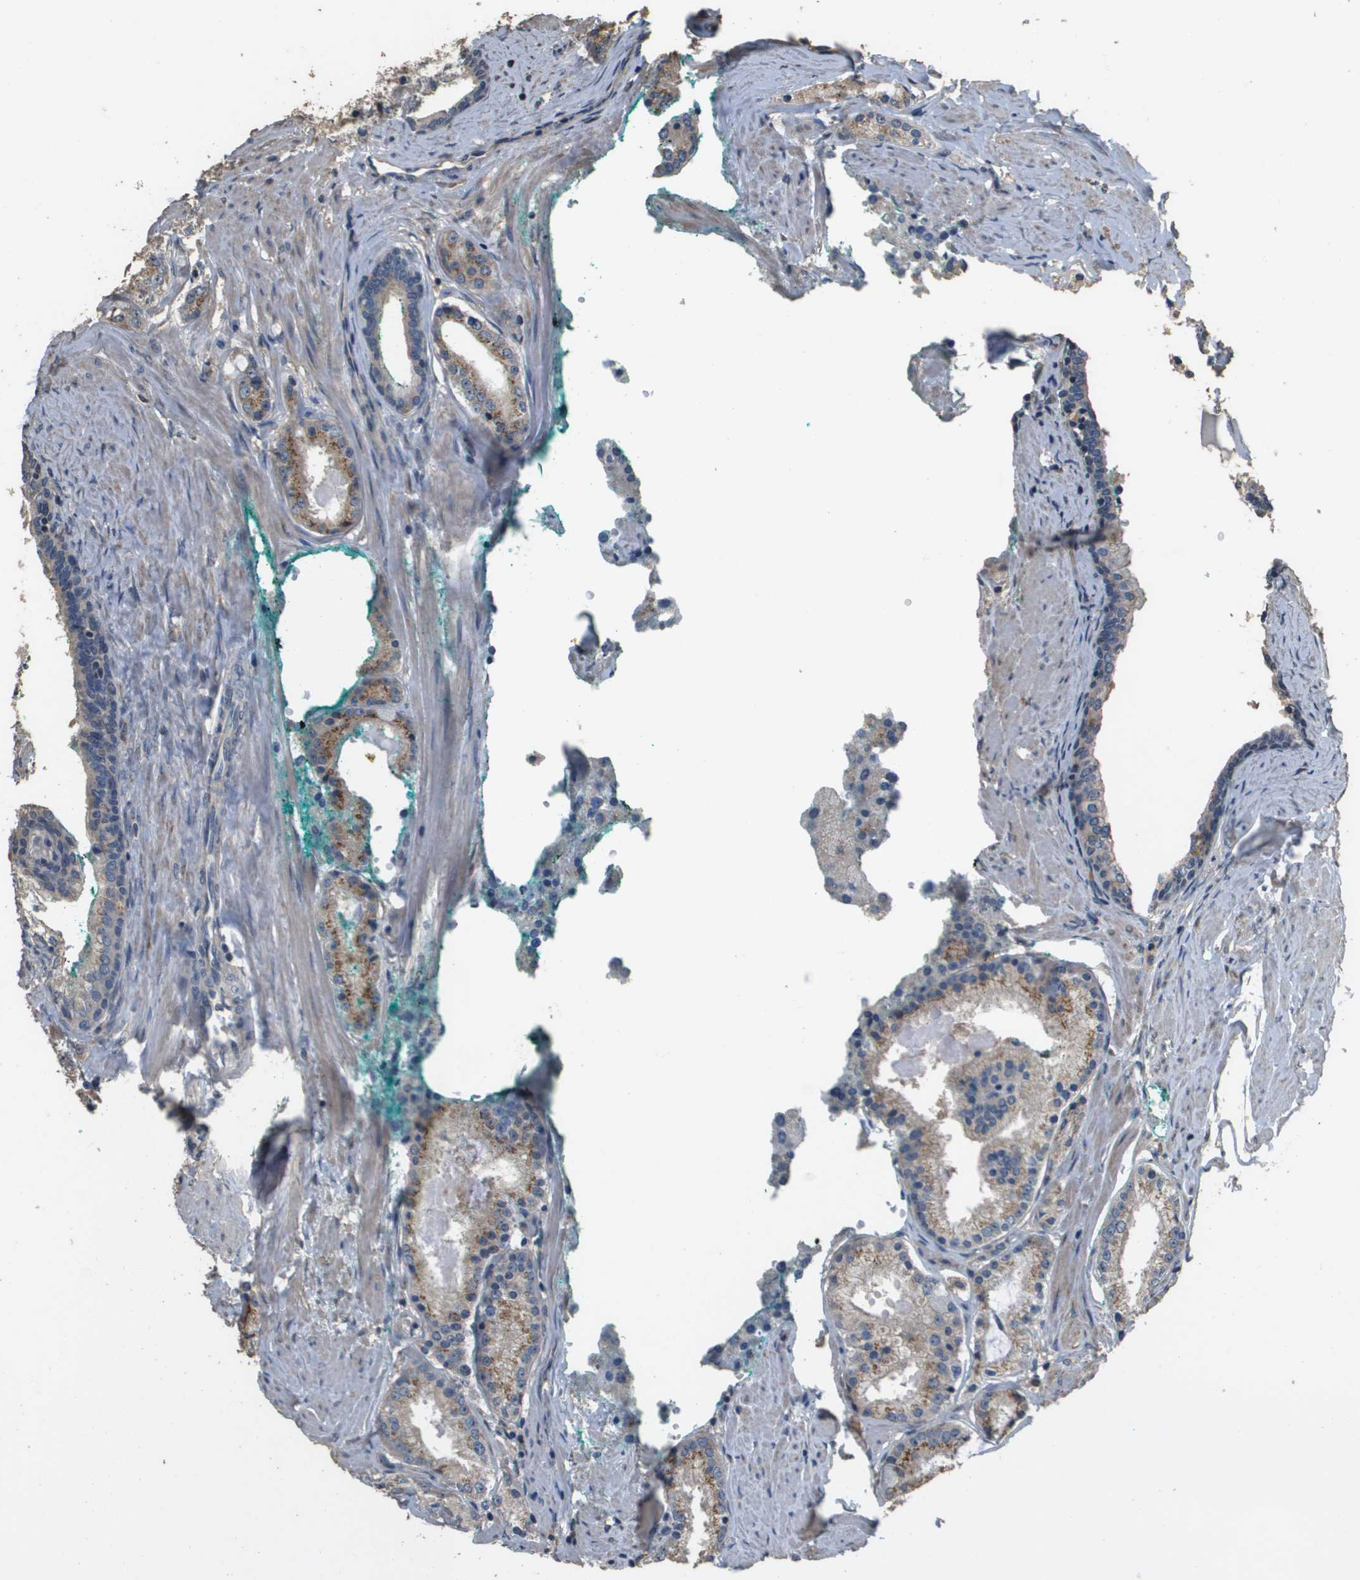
{"staining": {"intensity": "weak", "quantity": "25%-75%", "location": "cytoplasmic/membranous"}, "tissue": "prostate cancer", "cell_type": "Tumor cells", "image_type": "cancer", "snomed": [{"axis": "morphology", "description": "Adenocarcinoma, Low grade"}, {"axis": "topography", "description": "Prostate"}], "caption": "Immunohistochemical staining of adenocarcinoma (low-grade) (prostate) exhibits low levels of weak cytoplasmic/membranous staining in approximately 25%-75% of tumor cells.", "gene": "RAB6B", "patient": {"sex": "male", "age": 63}}